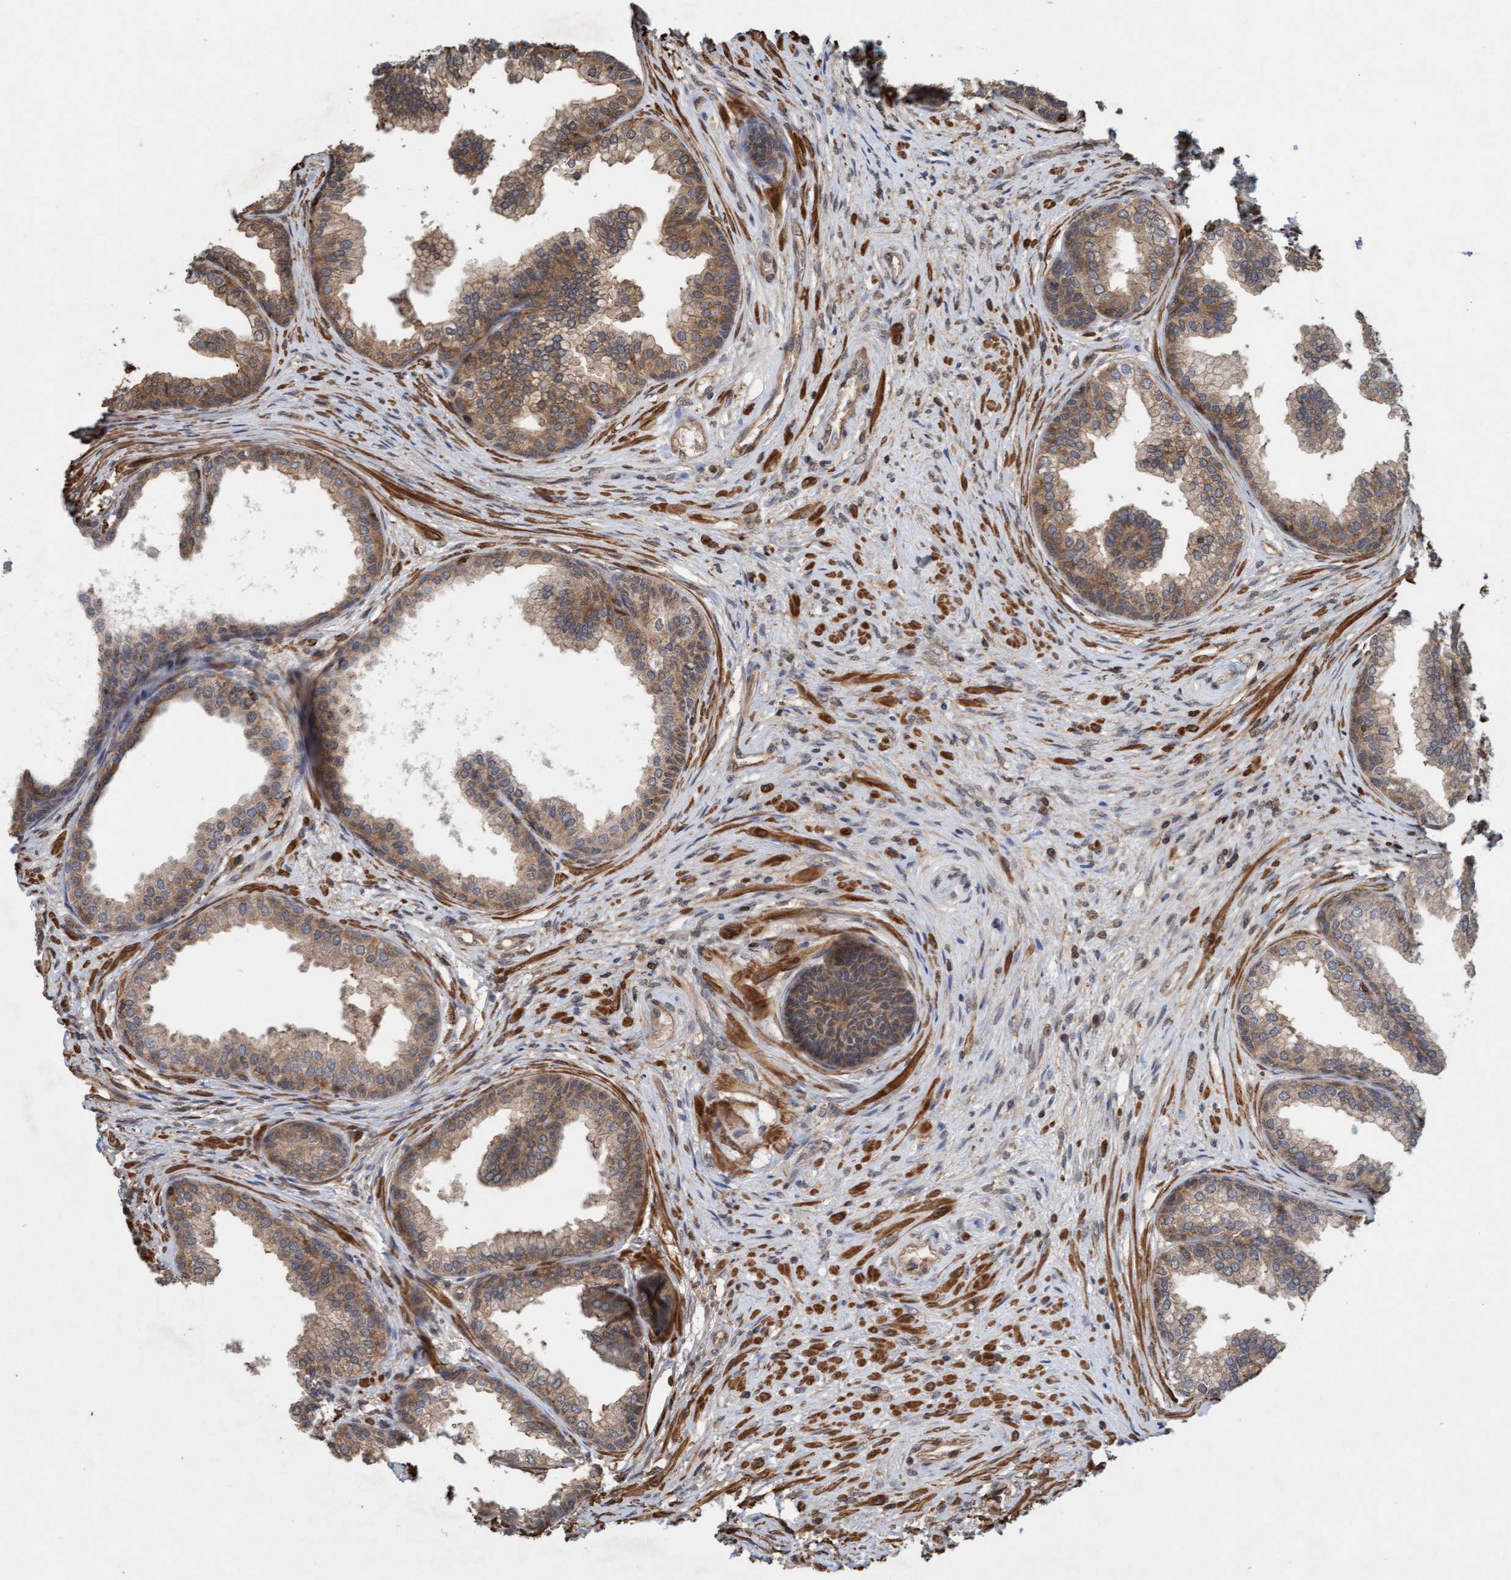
{"staining": {"intensity": "moderate", "quantity": ">75%", "location": "cytoplasmic/membranous"}, "tissue": "prostate", "cell_type": "Glandular cells", "image_type": "normal", "snomed": [{"axis": "morphology", "description": "Normal tissue, NOS"}, {"axis": "topography", "description": "Prostate"}], "caption": "IHC of unremarkable human prostate reveals medium levels of moderate cytoplasmic/membranous positivity in about >75% of glandular cells. (Stains: DAB in brown, nuclei in blue, Microscopy: brightfield microscopy at high magnification).", "gene": "FXR2", "patient": {"sex": "male", "age": 76}}